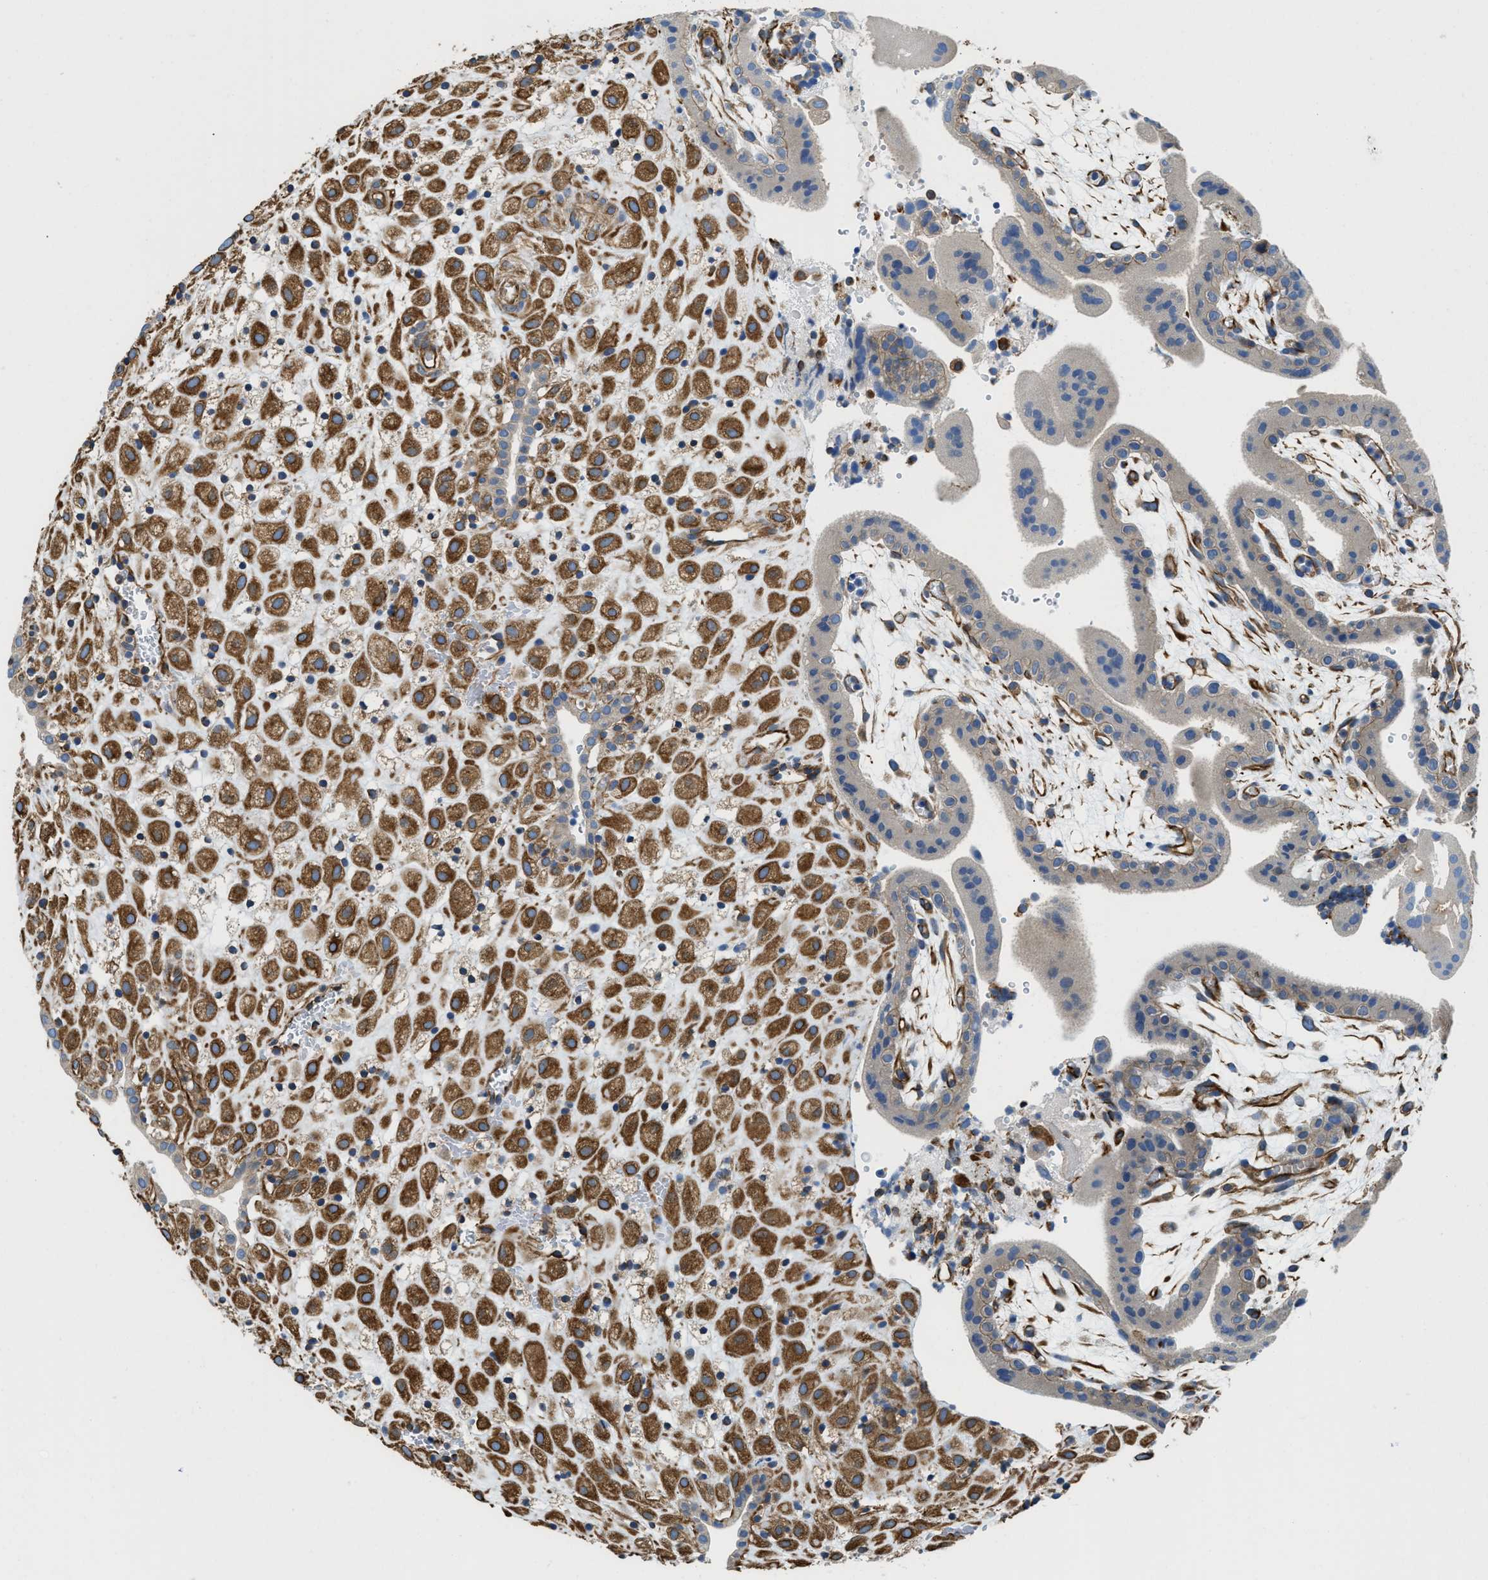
{"staining": {"intensity": "moderate", "quantity": ">75%", "location": "cytoplasmic/membranous"}, "tissue": "placenta", "cell_type": "Trophoblastic cells", "image_type": "normal", "snomed": [{"axis": "morphology", "description": "Normal tissue, NOS"}, {"axis": "topography", "description": "Placenta"}], "caption": "Unremarkable placenta reveals moderate cytoplasmic/membranous expression in about >75% of trophoblastic cells.", "gene": "HSD17B12", "patient": {"sex": "female", "age": 18}}